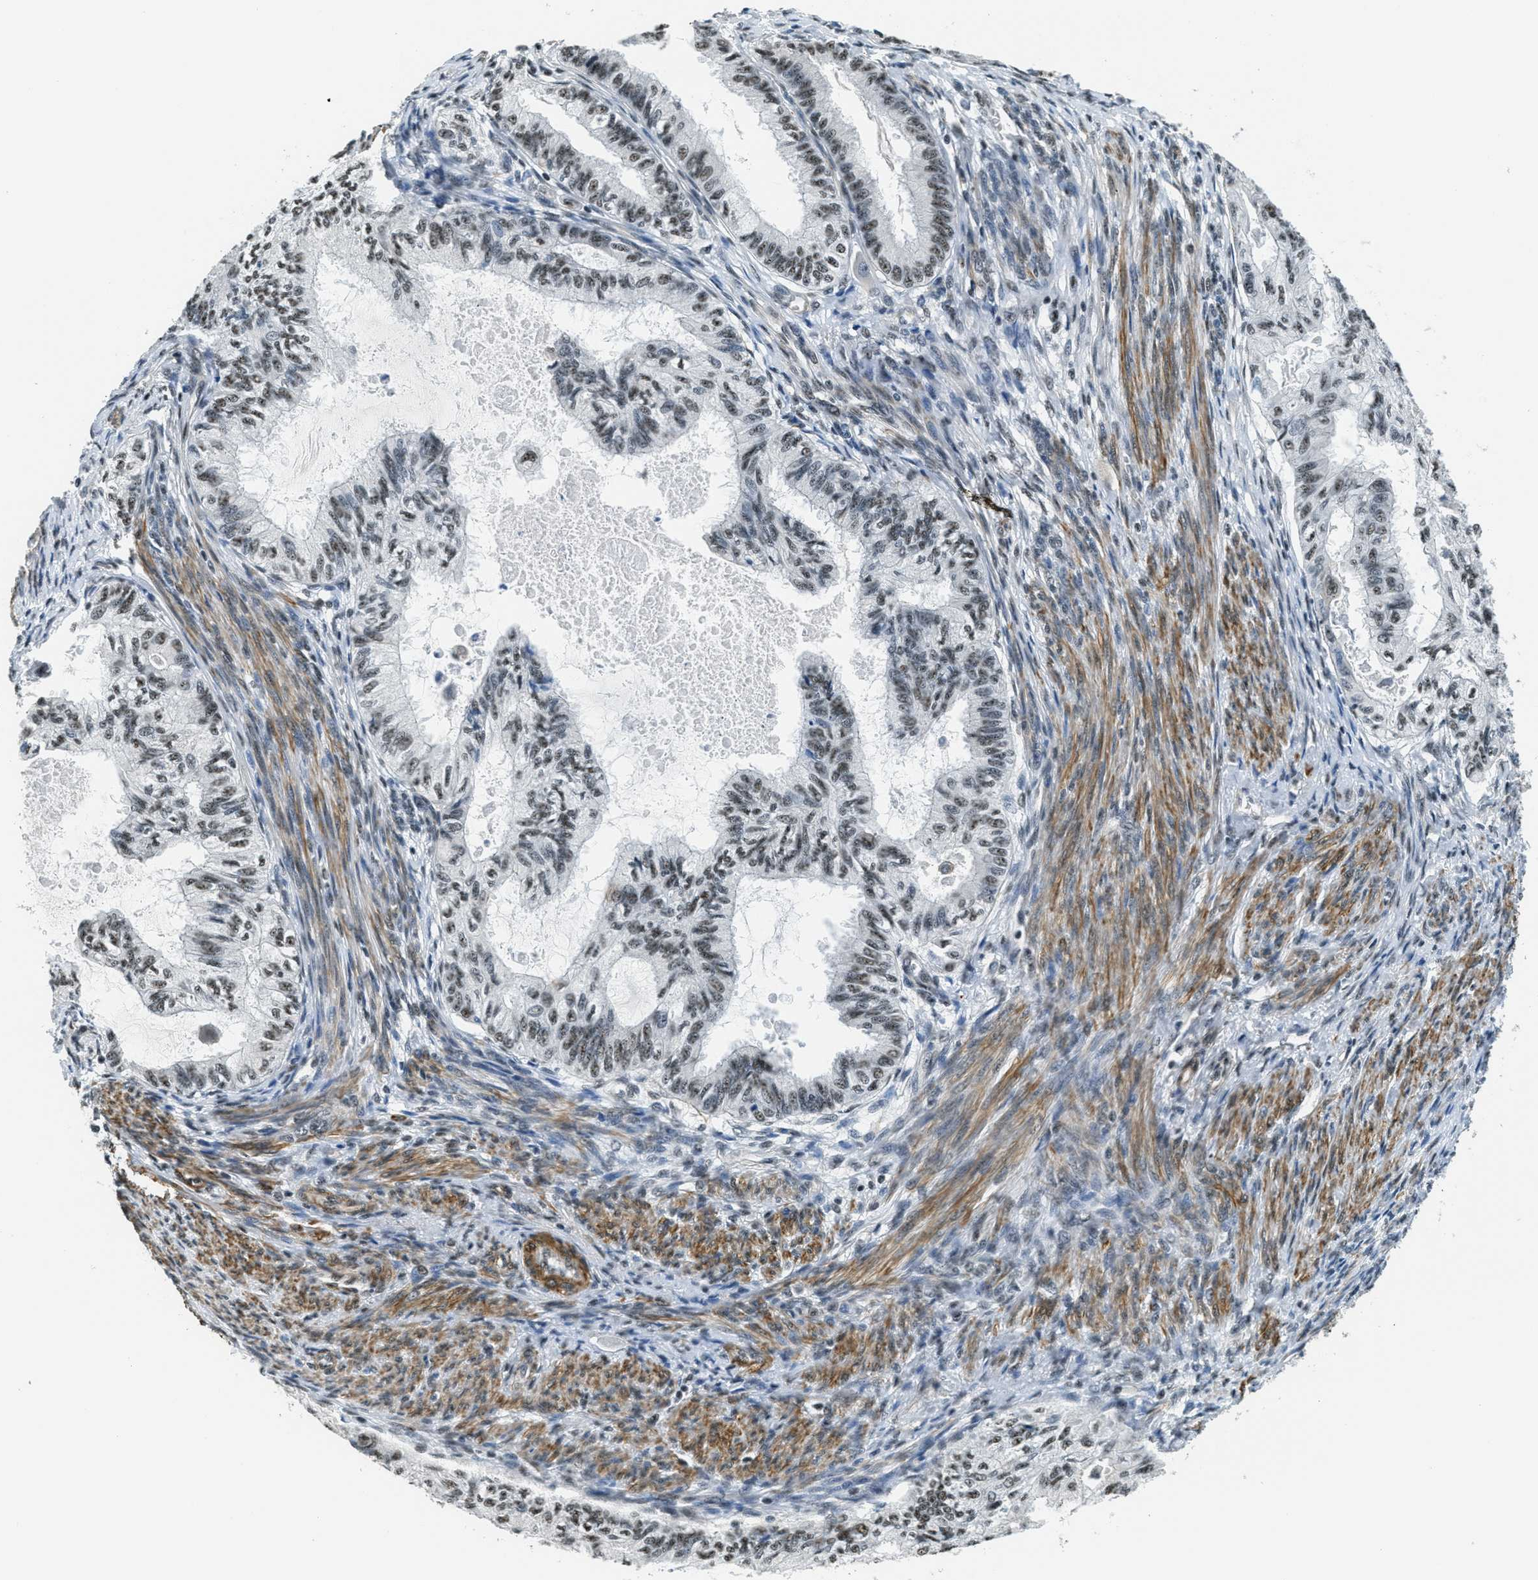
{"staining": {"intensity": "moderate", "quantity": "25%-75%", "location": "nuclear"}, "tissue": "cervical cancer", "cell_type": "Tumor cells", "image_type": "cancer", "snomed": [{"axis": "morphology", "description": "Normal tissue, NOS"}, {"axis": "morphology", "description": "Adenocarcinoma, NOS"}, {"axis": "topography", "description": "Cervix"}, {"axis": "topography", "description": "Endometrium"}], "caption": "A brown stain shows moderate nuclear staining of a protein in adenocarcinoma (cervical) tumor cells.", "gene": "CFAP36", "patient": {"sex": "female", "age": 86}}